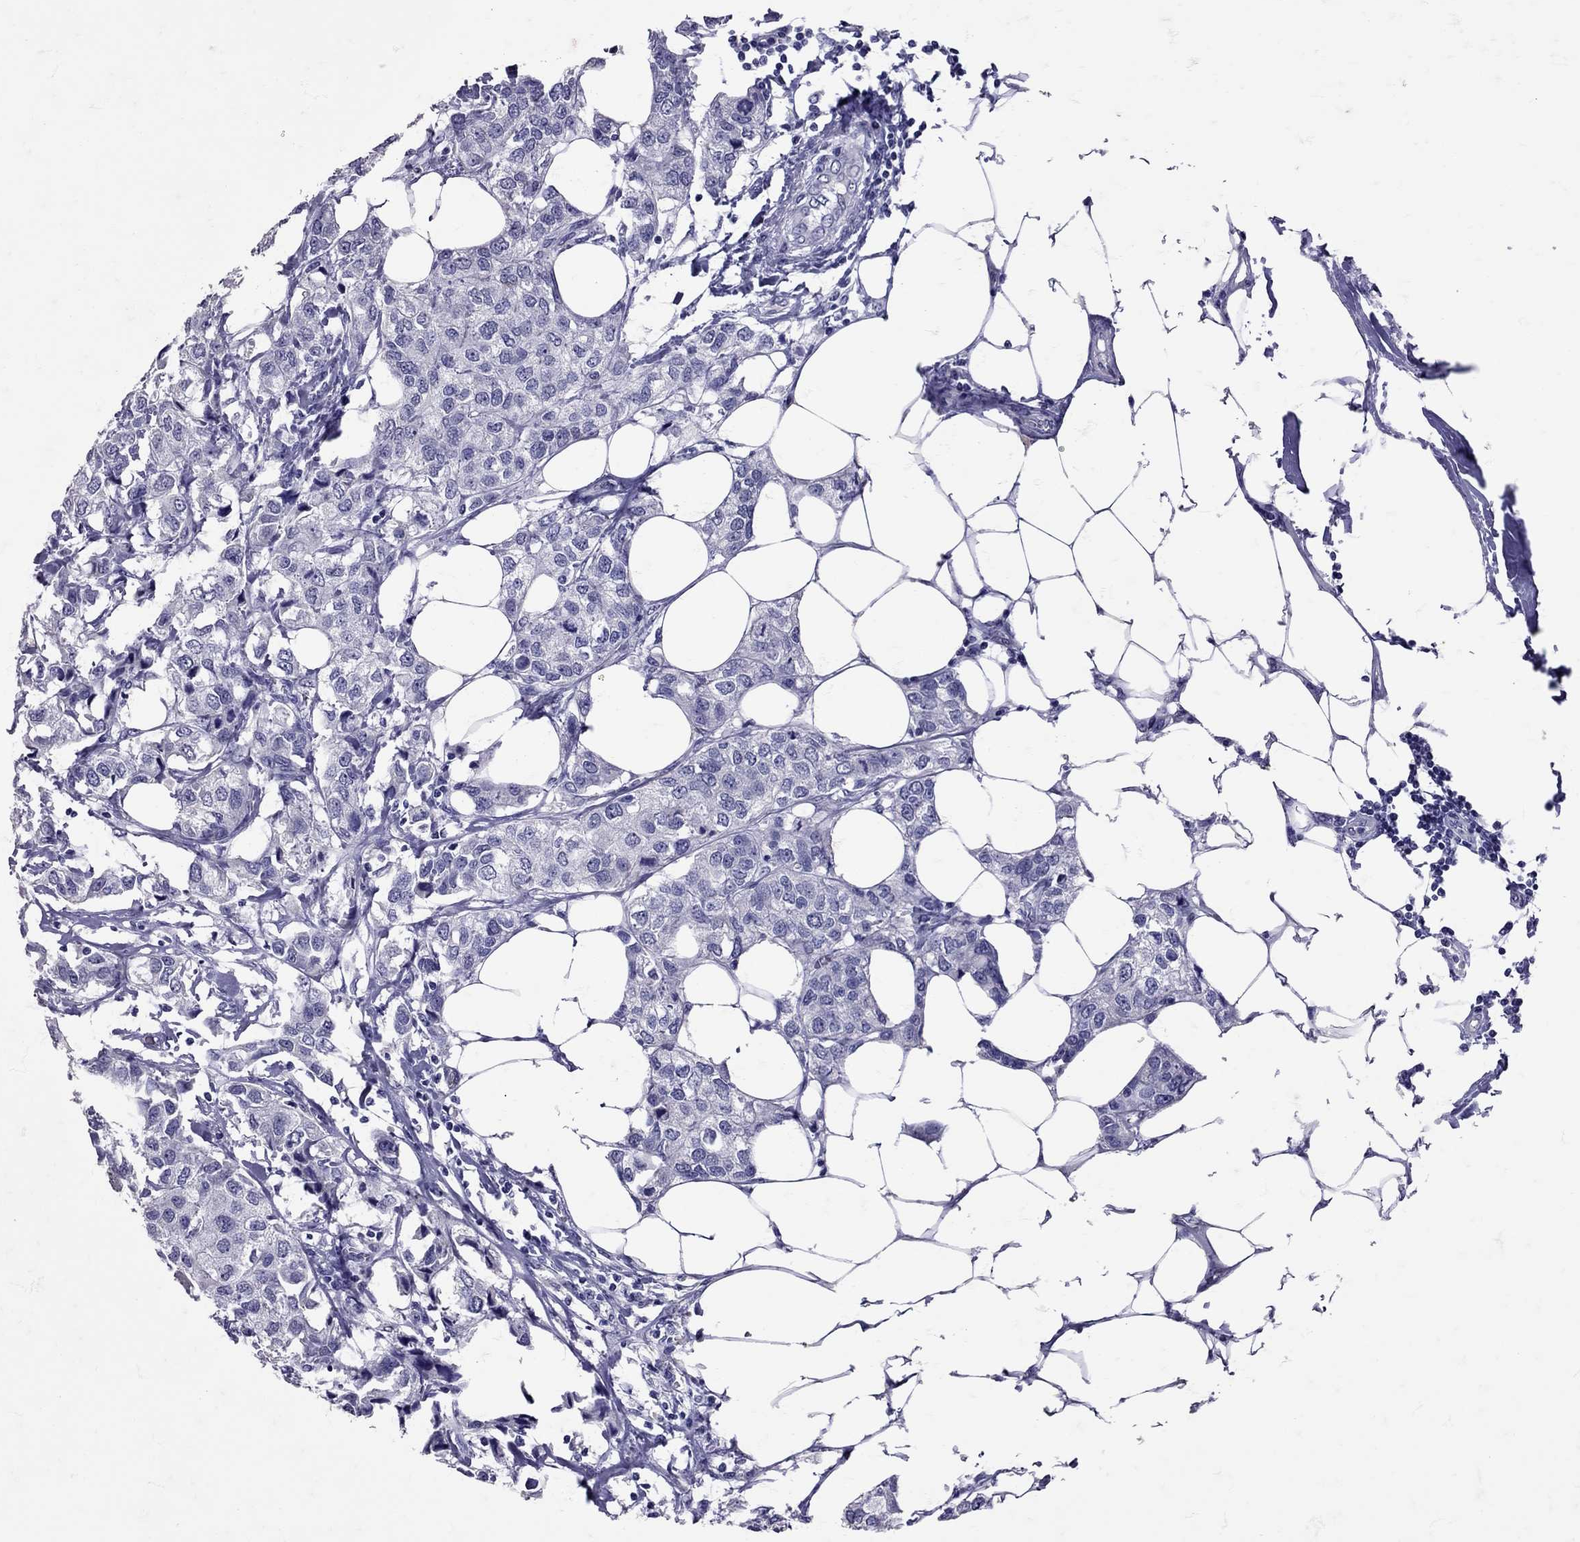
{"staining": {"intensity": "negative", "quantity": "none", "location": "none"}, "tissue": "breast cancer", "cell_type": "Tumor cells", "image_type": "cancer", "snomed": [{"axis": "morphology", "description": "Duct carcinoma"}, {"axis": "topography", "description": "Breast"}], "caption": "IHC histopathology image of human breast cancer (infiltrating ductal carcinoma) stained for a protein (brown), which exhibits no positivity in tumor cells. The staining is performed using DAB brown chromogen with nuclei counter-stained in using hematoxylin.", "gene": "SST", "patient": {"sex": "female", "age": 80}}